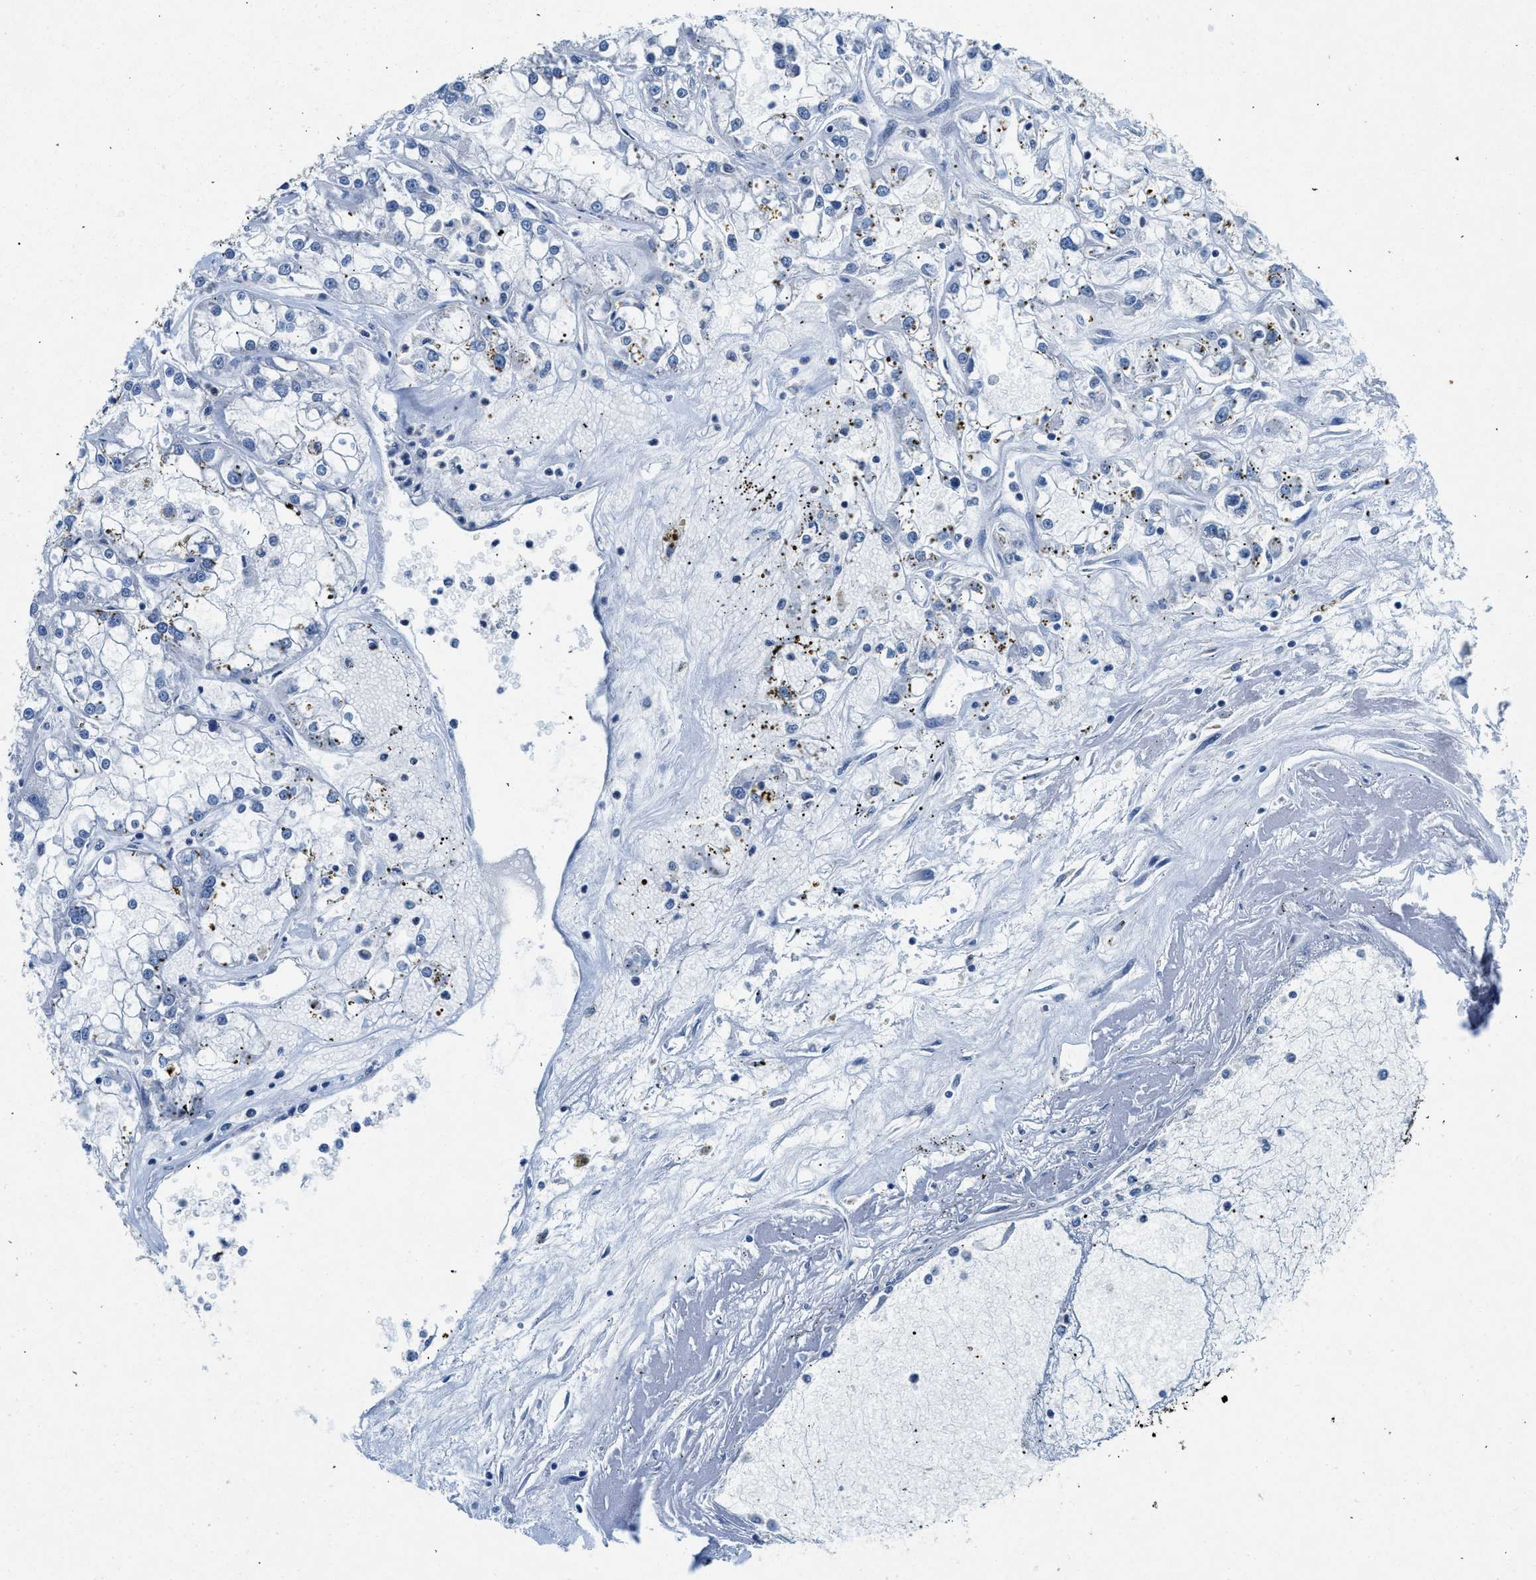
{"staining": {"intensity": "negative", "quantity": "none", "location": "none"}, "tissue": "renal cancer", "cell_type": "Tumor cells", "image_type": "cancer", "snomed": [{"axis": "morphology", "description": "Adenocarcinoma, NOS"}, {"axis": "topography", "description": "Kidney"}], "caption": "A histopathology image of human renal cancer is negative for staining in tumor cells.", "gene": "COPS2", "patient": {"sex": "female", "age": 52}}